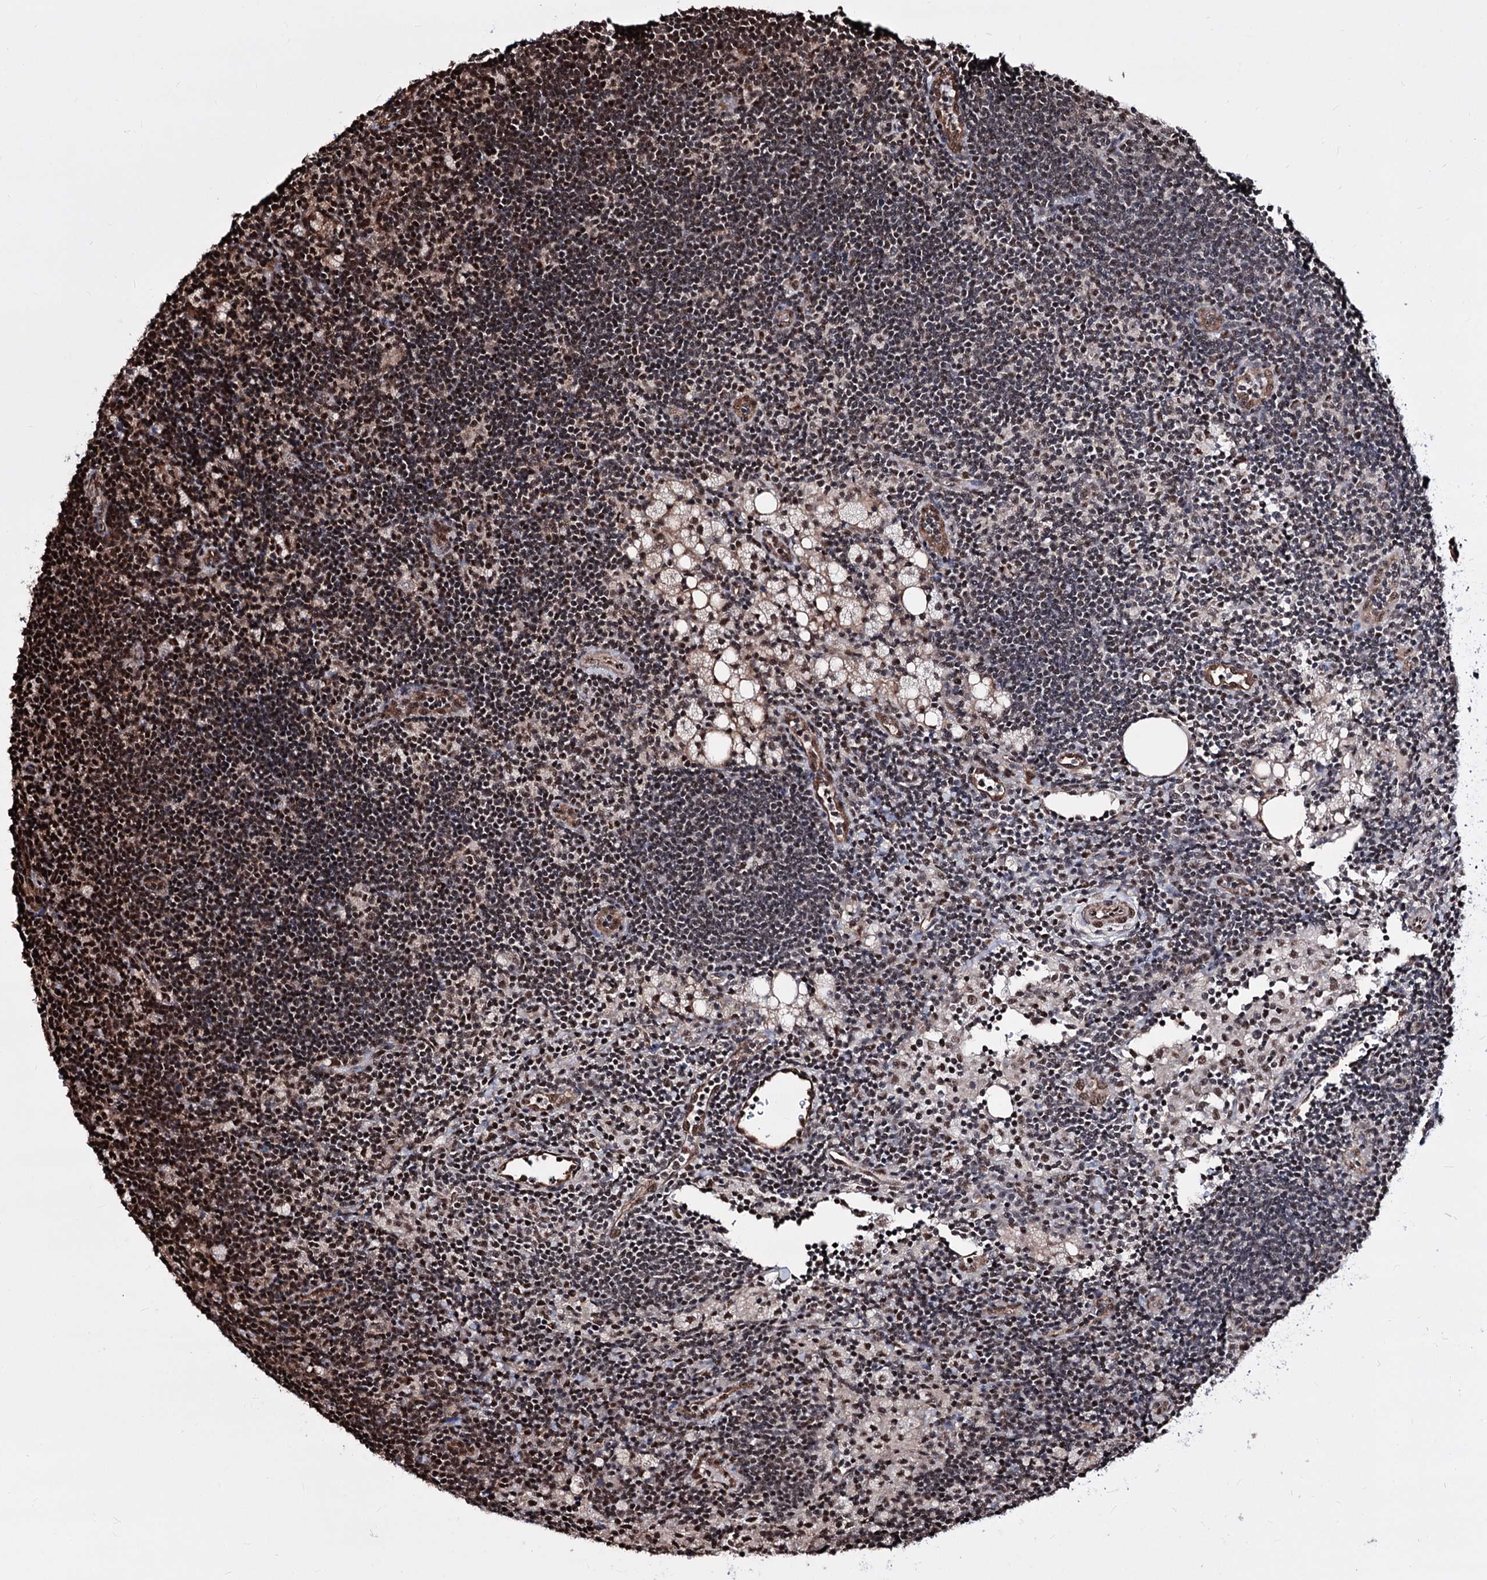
{"staining": {"intensity": "weak", "quantity": "<25%", "location": "nuclear"}, "tissue": "lymph node", "cell_type": "Germinal center cells", "image_type": "normal", "snomed": [{"axis": "morphology", "description": "Normal tissue, NOS"}, {"axis": "topography", "description": "Lymph node"}], "caption": "DAB immunohistochemical staining of unremarkable lymph node exhibits no significant staining in germinal center cells.", "gene": "CHMP7", "patient": {"sex": "male", "age": 24}}